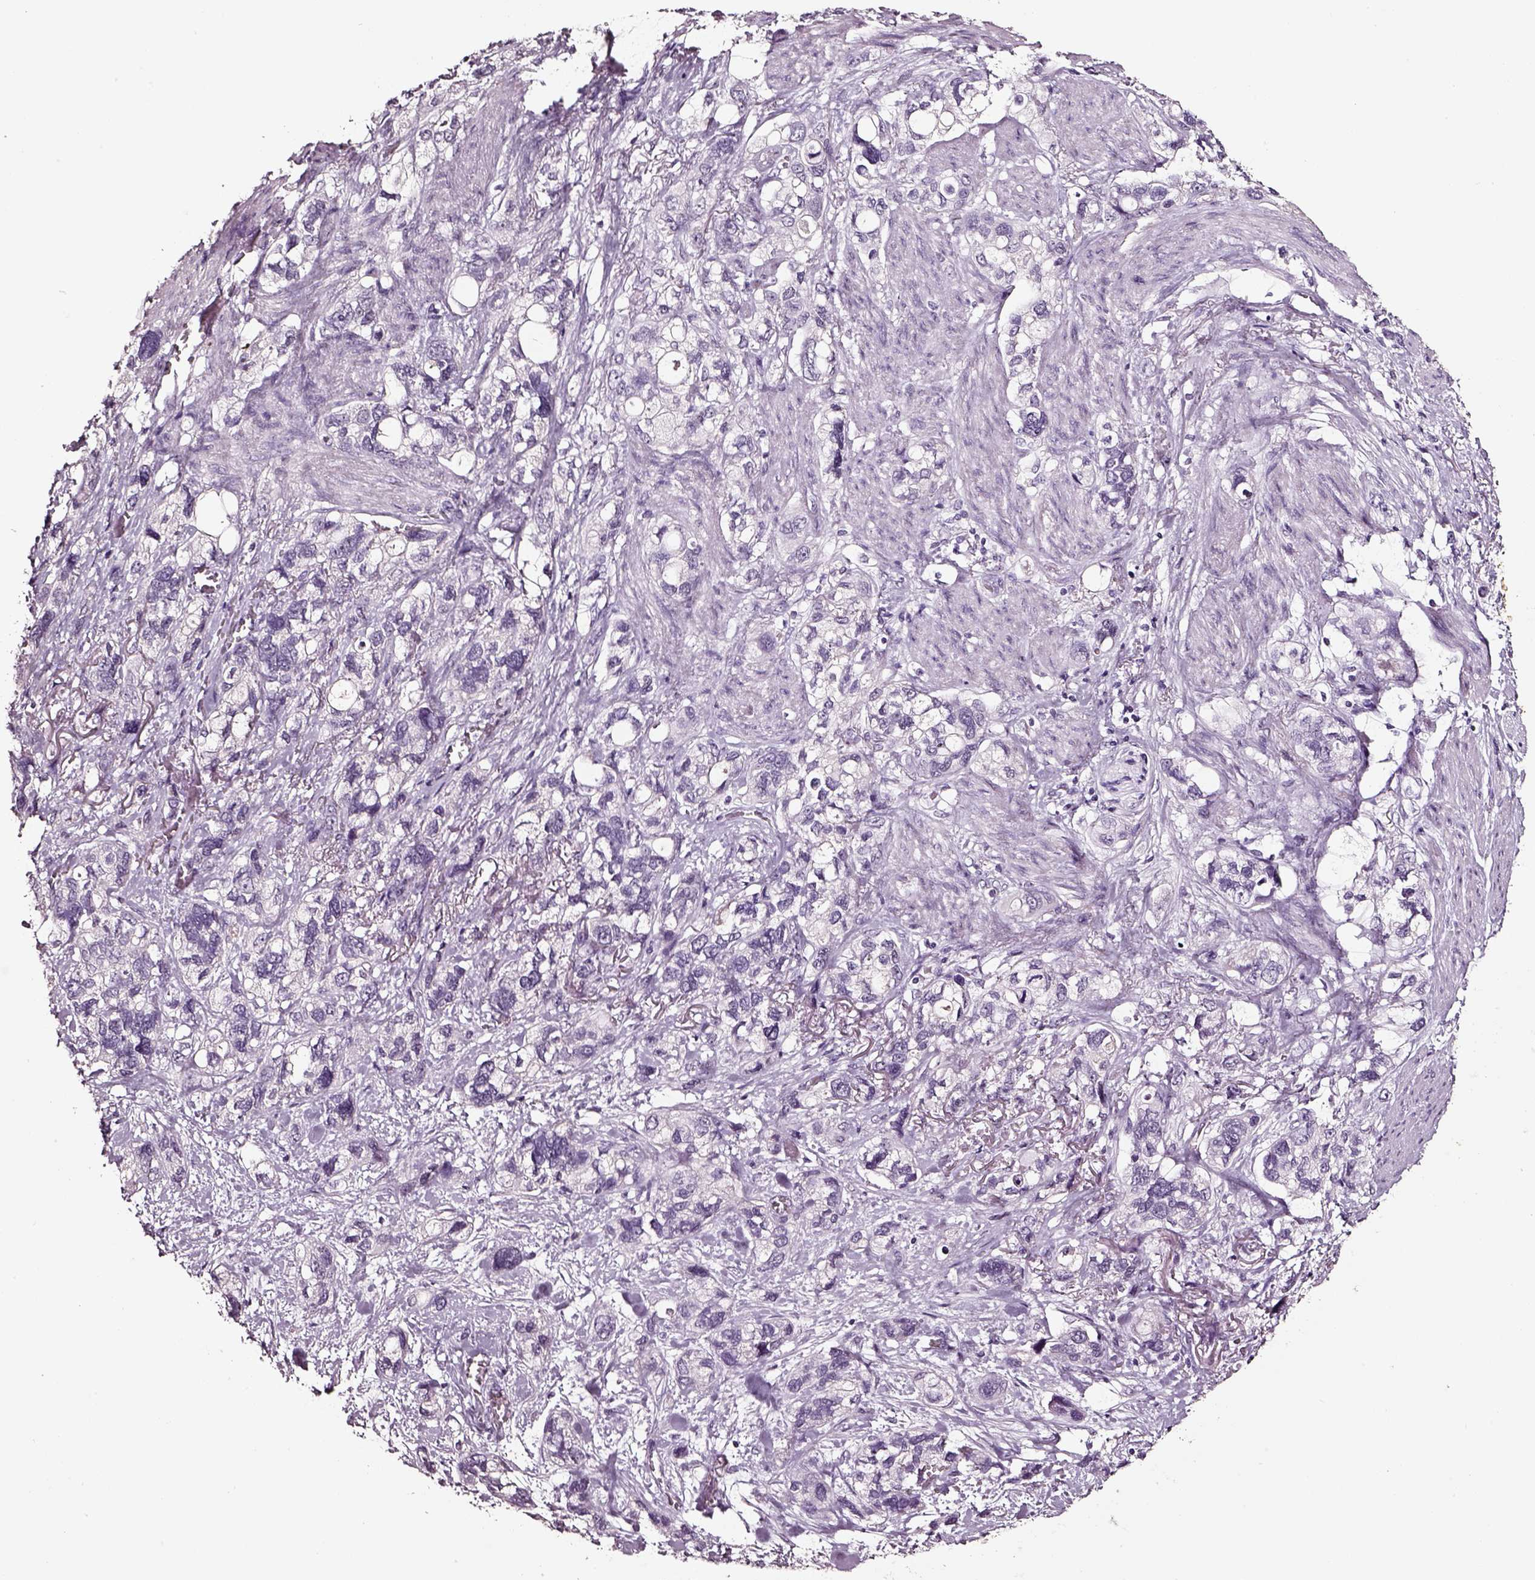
{"staining": {"intensity": "negative", "quantity": "none", "location": "none"}, "tissue": "stomach cancer", "cell_type": "Tumor cells", "image_type": "cancer", "snomed": [{"axis": "morphology", "description": "Adenocarcinoma, NOS"}, {"axis": "topography", "description": "Stomach, upper"}], "caption": "High magnification brightfield microscopy of stomach adenocarcinoma stained with DAB (brown) and counterstained with hematoxylin (blue): tumor cells show no significant expression.", "gene": "SMIM17", "patient": {"sex": "female", "age": 81}}